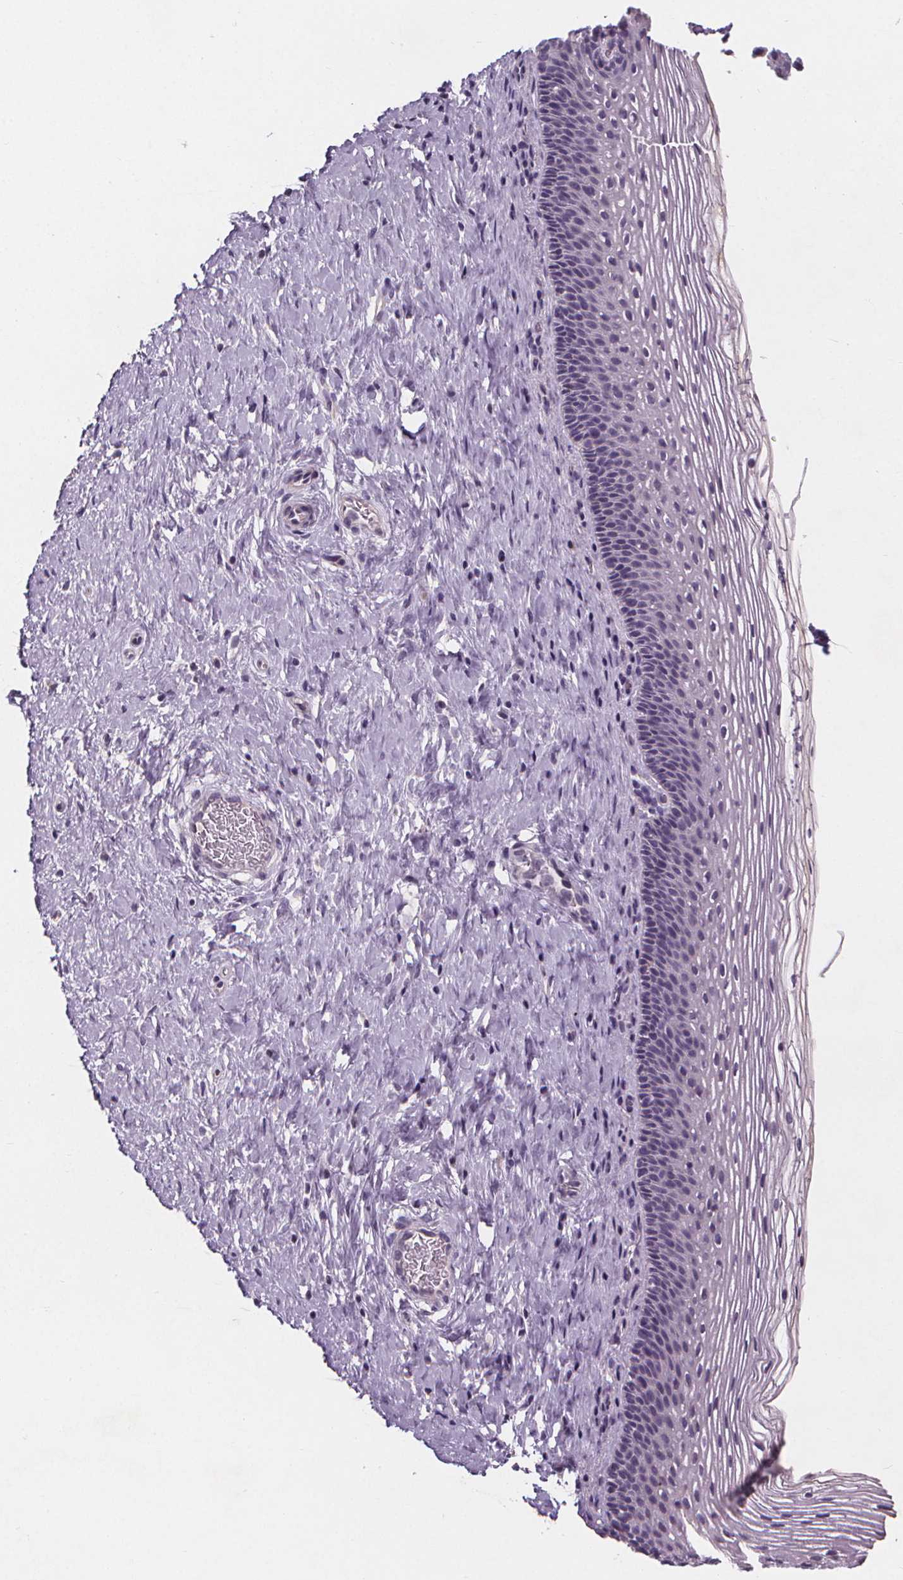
{"staining": {"intensity": "negative", "quantity": "none", "location": "none"}, "tissue": "cervix", "cell_type": "Glandular cells", "image_type": "normal", "snomed": [{"axis": "morphology", "description": "Normal tissue, NOS"}, {"axis": "topography", "description": "Cervix"}], "caption": "DAB immunohistochemical staining of unremarkable cervix demonstrates no significant expression in glandular cells. The staining was performed using DAB to visualize the protein expression in brown, while the nuclei were stained in blue with hematoxylin (Magnification: 20x).", "gene": "ATP6V1D", "patient": {"sex": "female", "age": 34}}